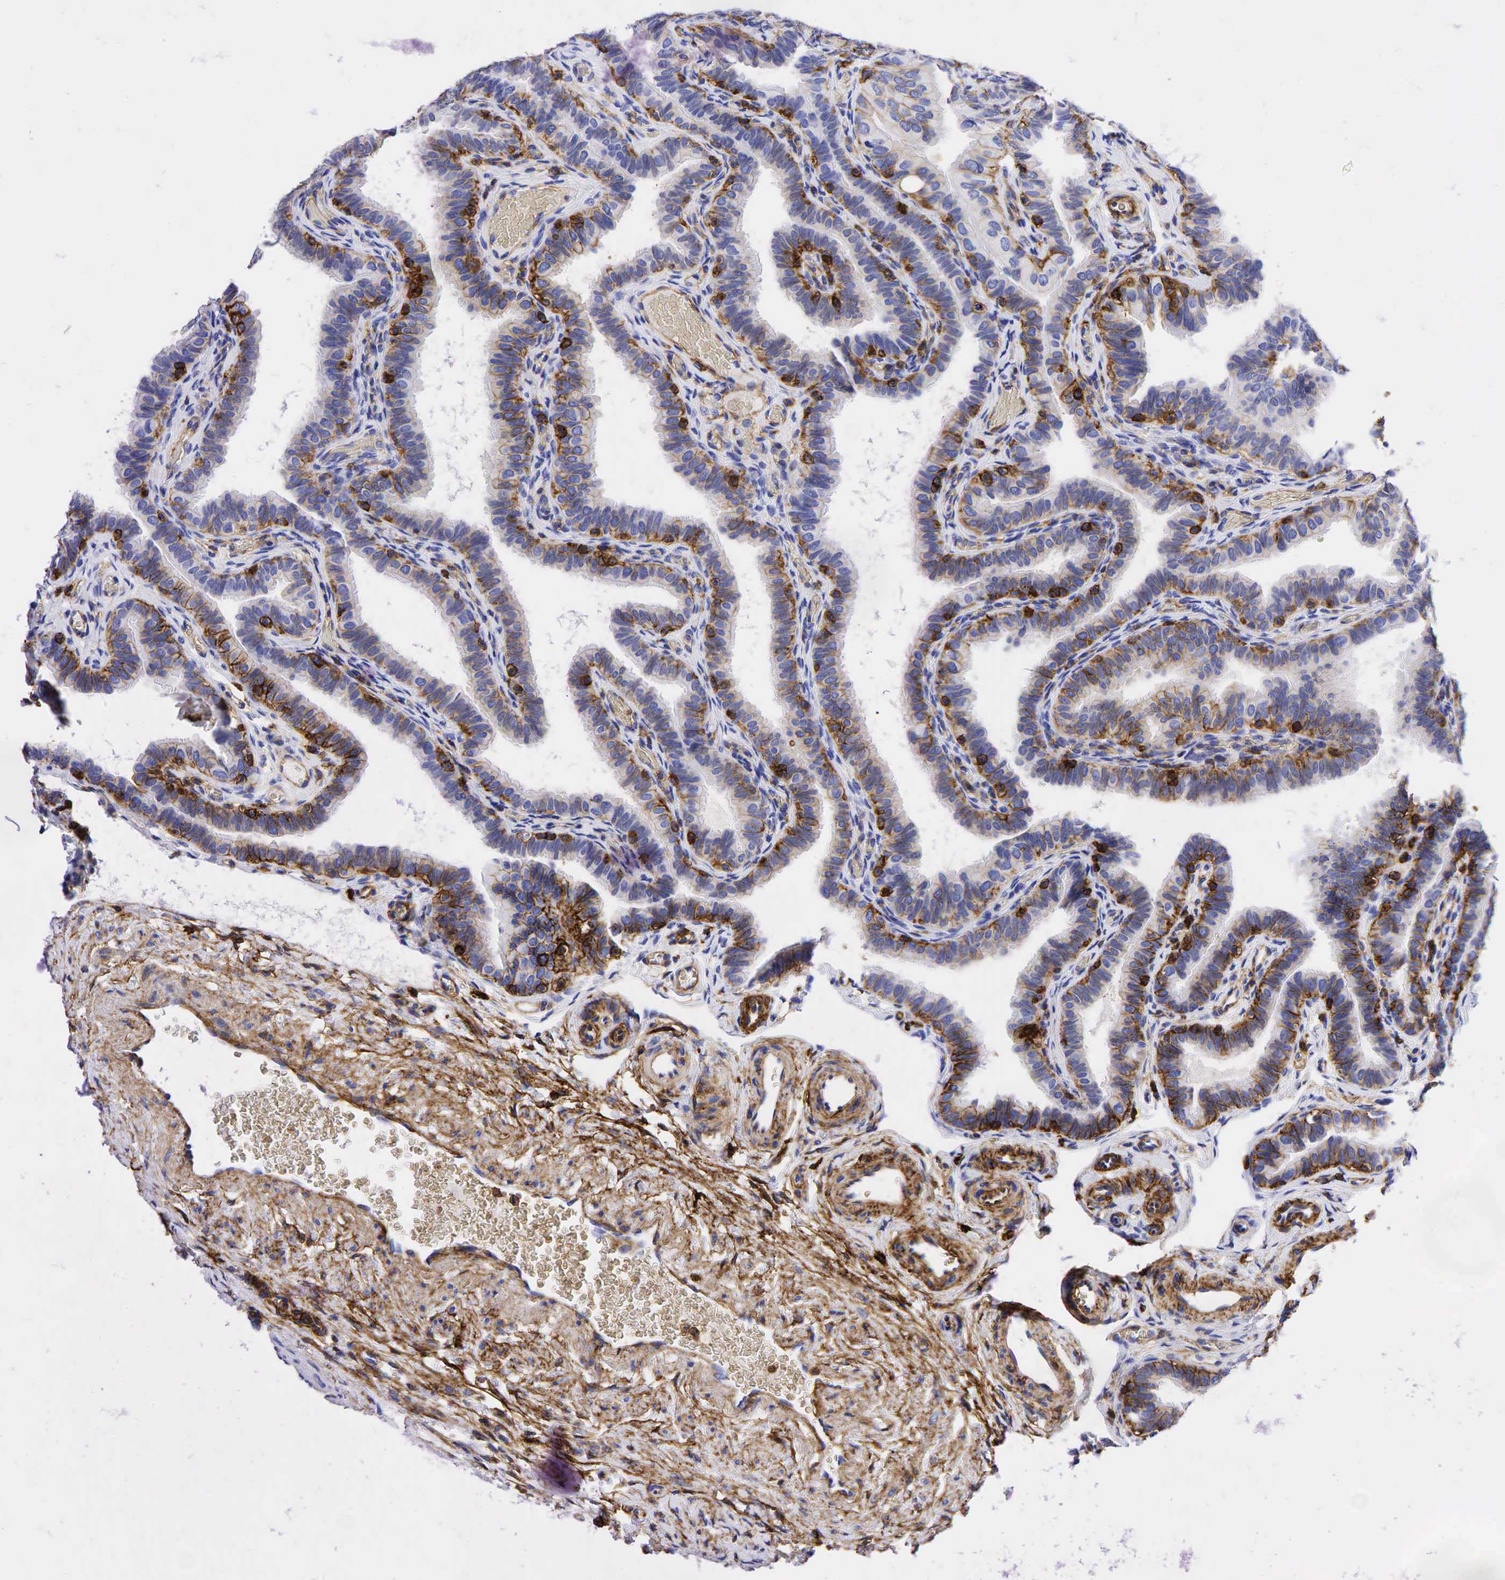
{"staining": {"intensity": "moderate", "quantity": "<25%", "location": "cytoplasmic/membranous"}, "tissue": "fallopian tube", "cell_type": "Glandular cells", "image_type": "normal", "snomed": [{"axis": "morphology", "description": "Normal tissue, NOS"}, {"axis": "topography", "description": "Vagina"}, {"axis": "topography", "description": "Fallopian tube"}], "caption": "Immunohistochemical staining of benign fallopian tube shows <25% levels of moderate cytoplasmic/membranous protein expression in about <25% of glandular cells. (brown staining indicates protein expression, while blue staining denotes nuclei).", "gene": "CD44", "patient": {"sex": "female", "age": 38}}